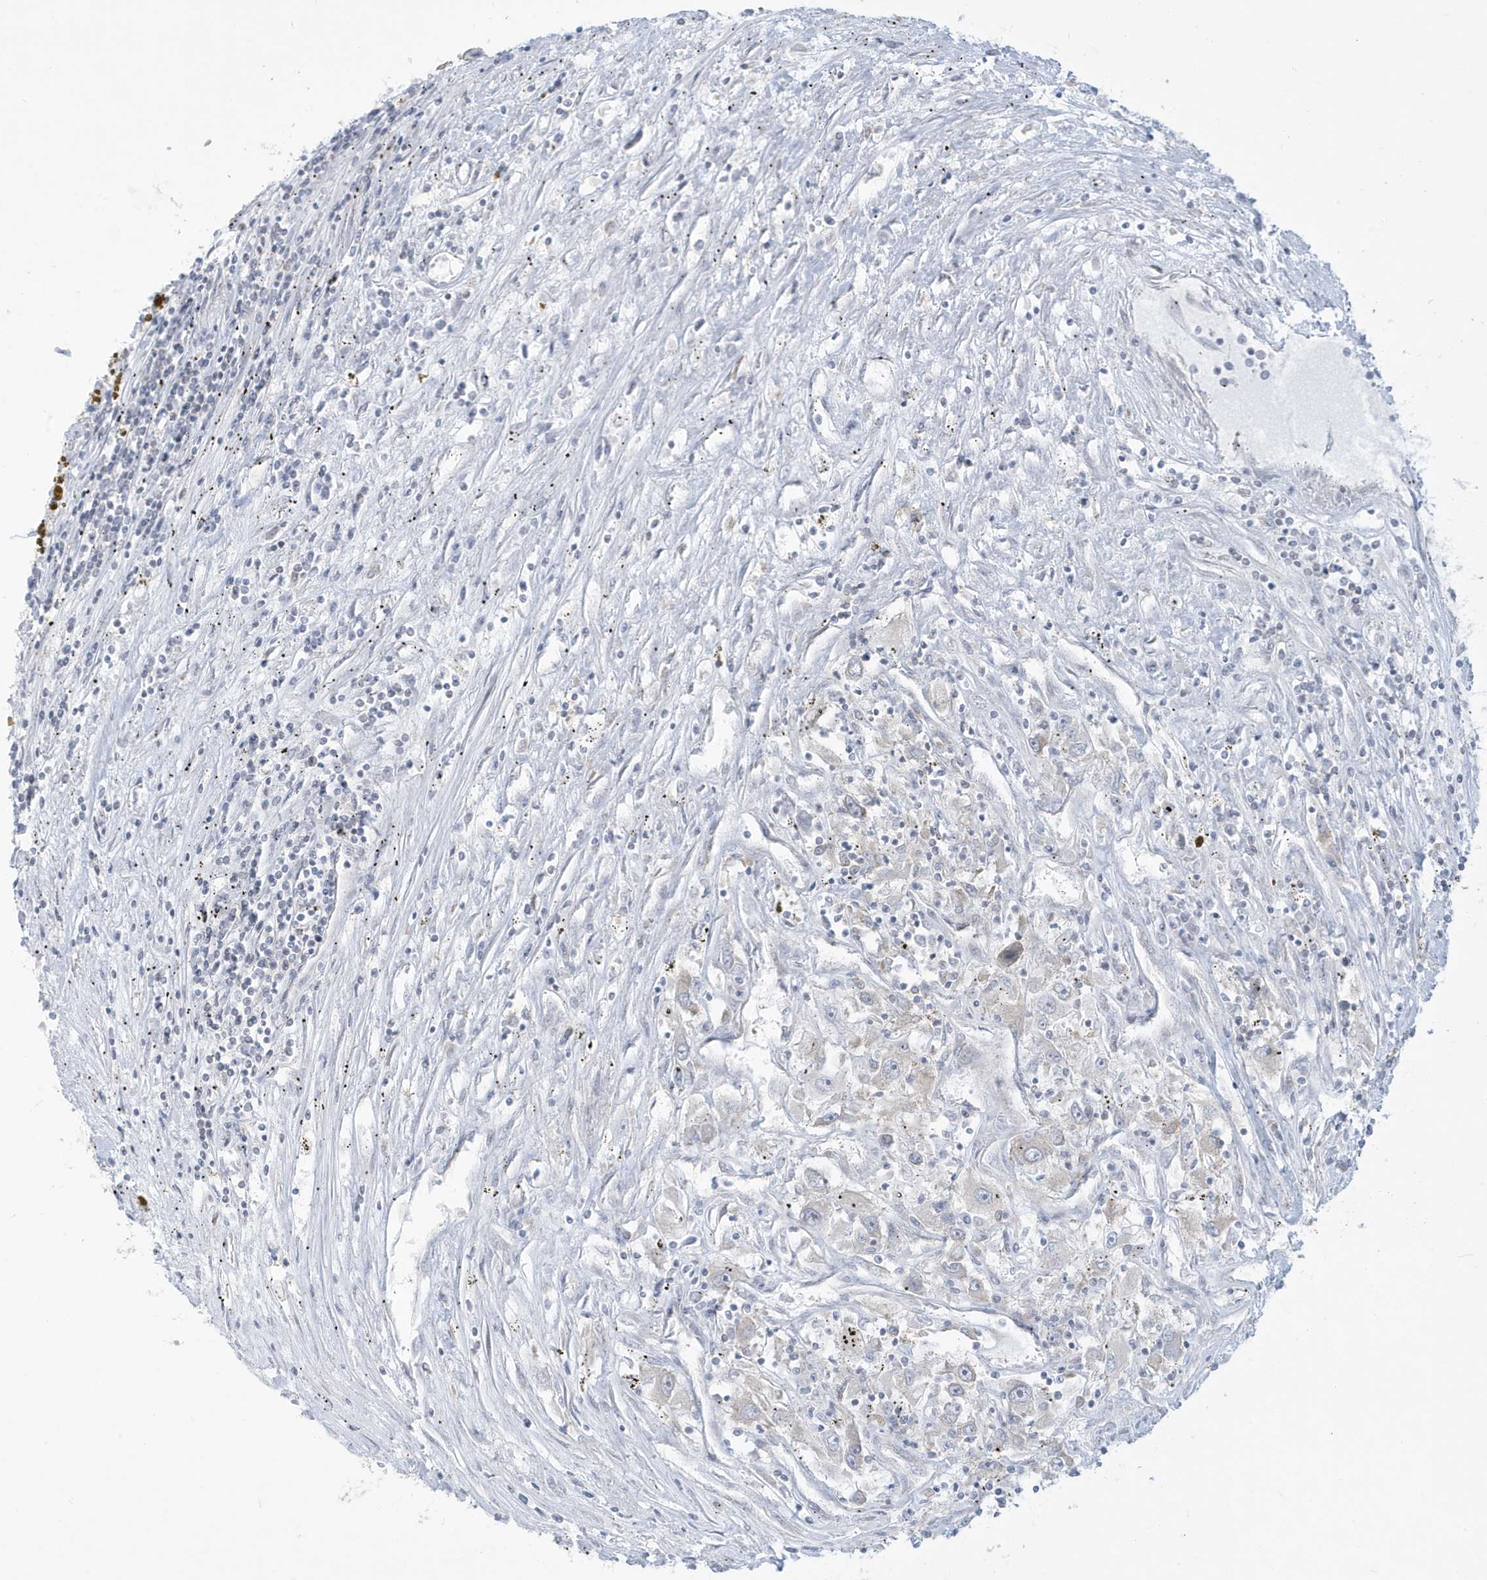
{"staining": {"intensity": "negative", "quantity": "none", "location": "none"}, "tissue": "renal cancer", "cell_type": "Tumor cells", "image_type": "cancer", "snomed": [{"axis": "morphology", "description": "Adenocarcinoma, NOS"}, {"axis": "topography", "description": "Kidney"}], "caption": "Renal cancer was stained to show a protein in brown. There is no significant expression in tumor cells.", "gene": "SLAMF9", "patient": {"sex": "female", "age": 52}}